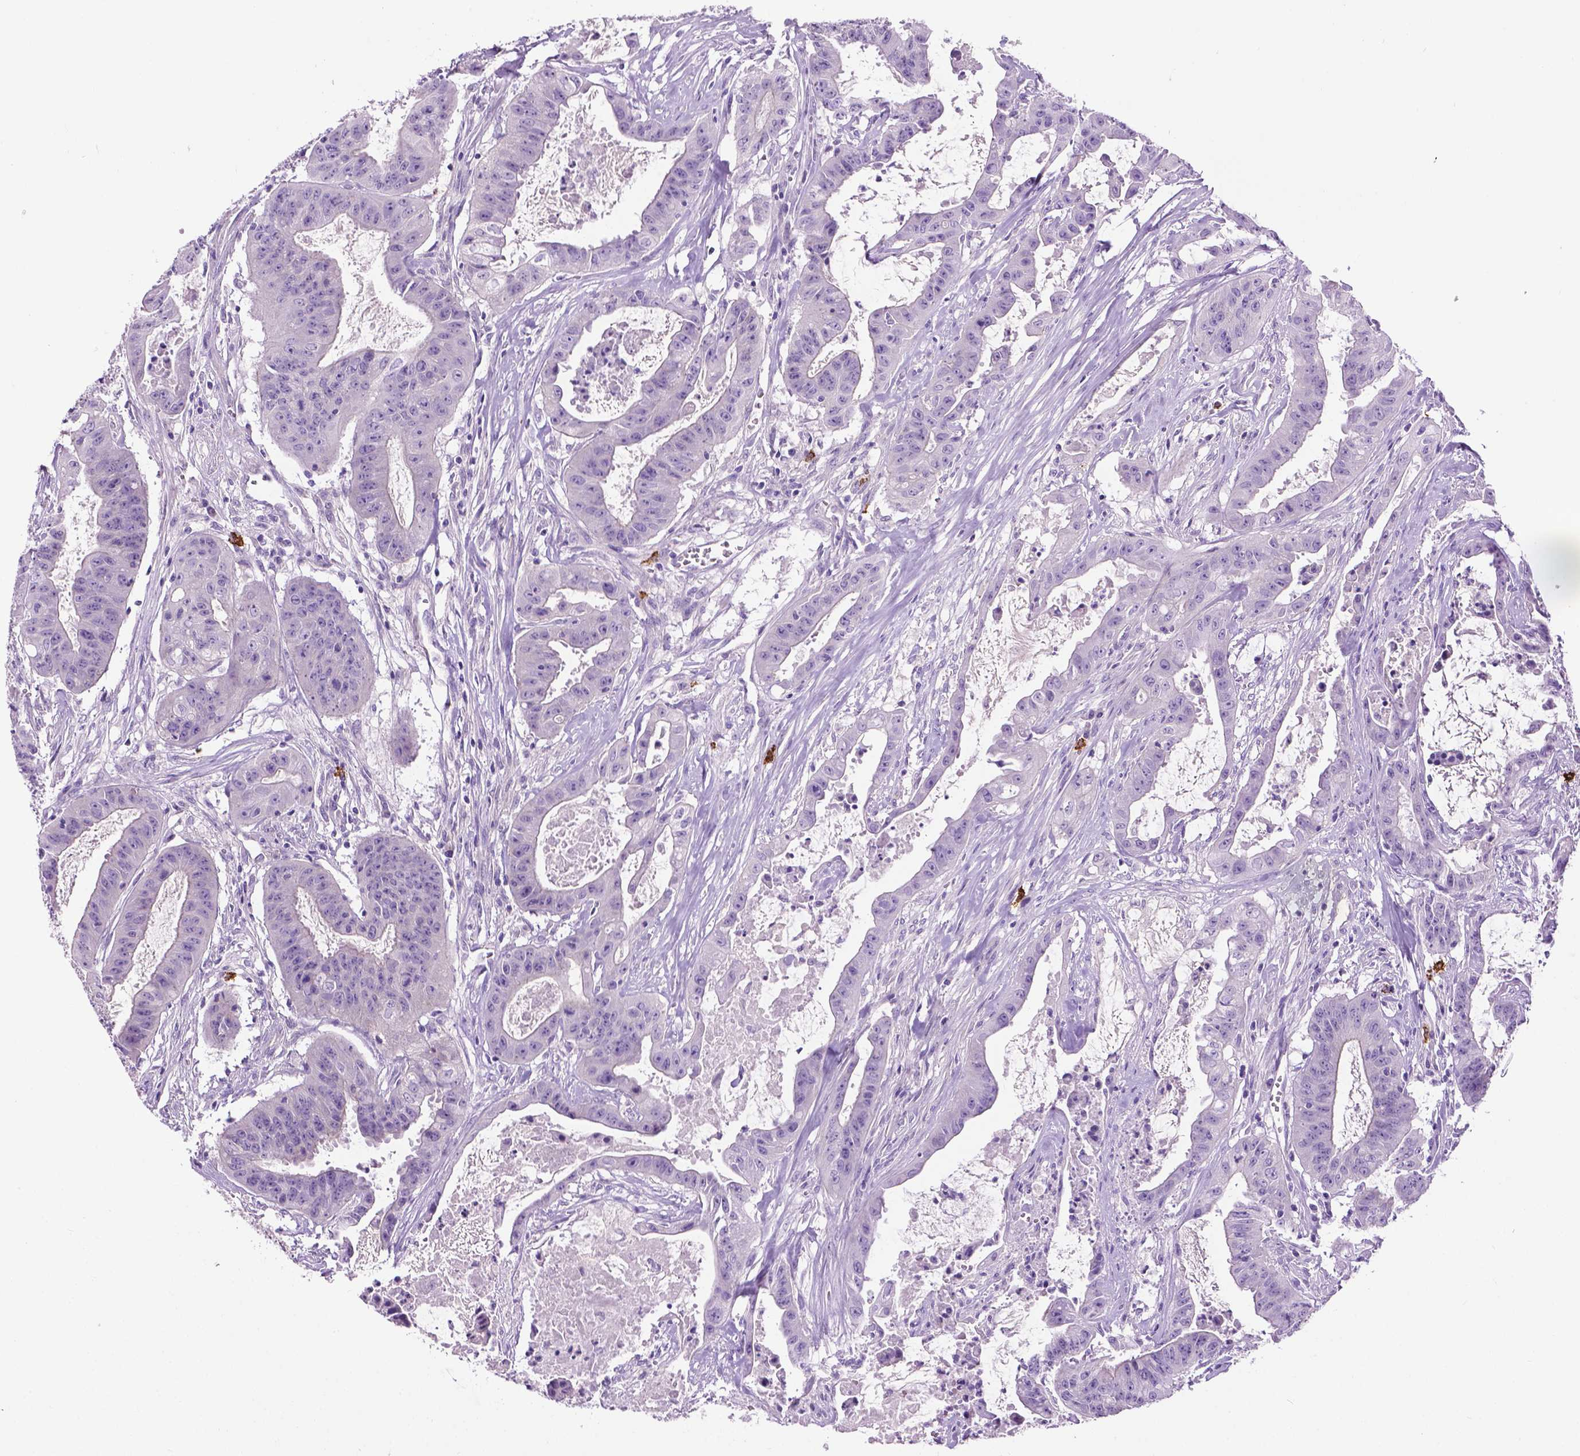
{"staining": {"intensity": "negative", "quantity": "none", "location": "none"}, "tissue": "colorectal cancer", "cell_type": "Tumor cells", "image_type": "cancer", "snomed": [{"axis": "morphology", "description": "Adenocarcinoma, NOS"}, {"axis": "topography", "description": "Colon"}], "caption": "DAB (3,3'-diaminobenzidine) immunohistochemical staining of colorectal adenocarcinoma reveals no significant expression in tumor cells.", "gene": "SPECC1L", "patient": {"sex": "male", "age": 33}}